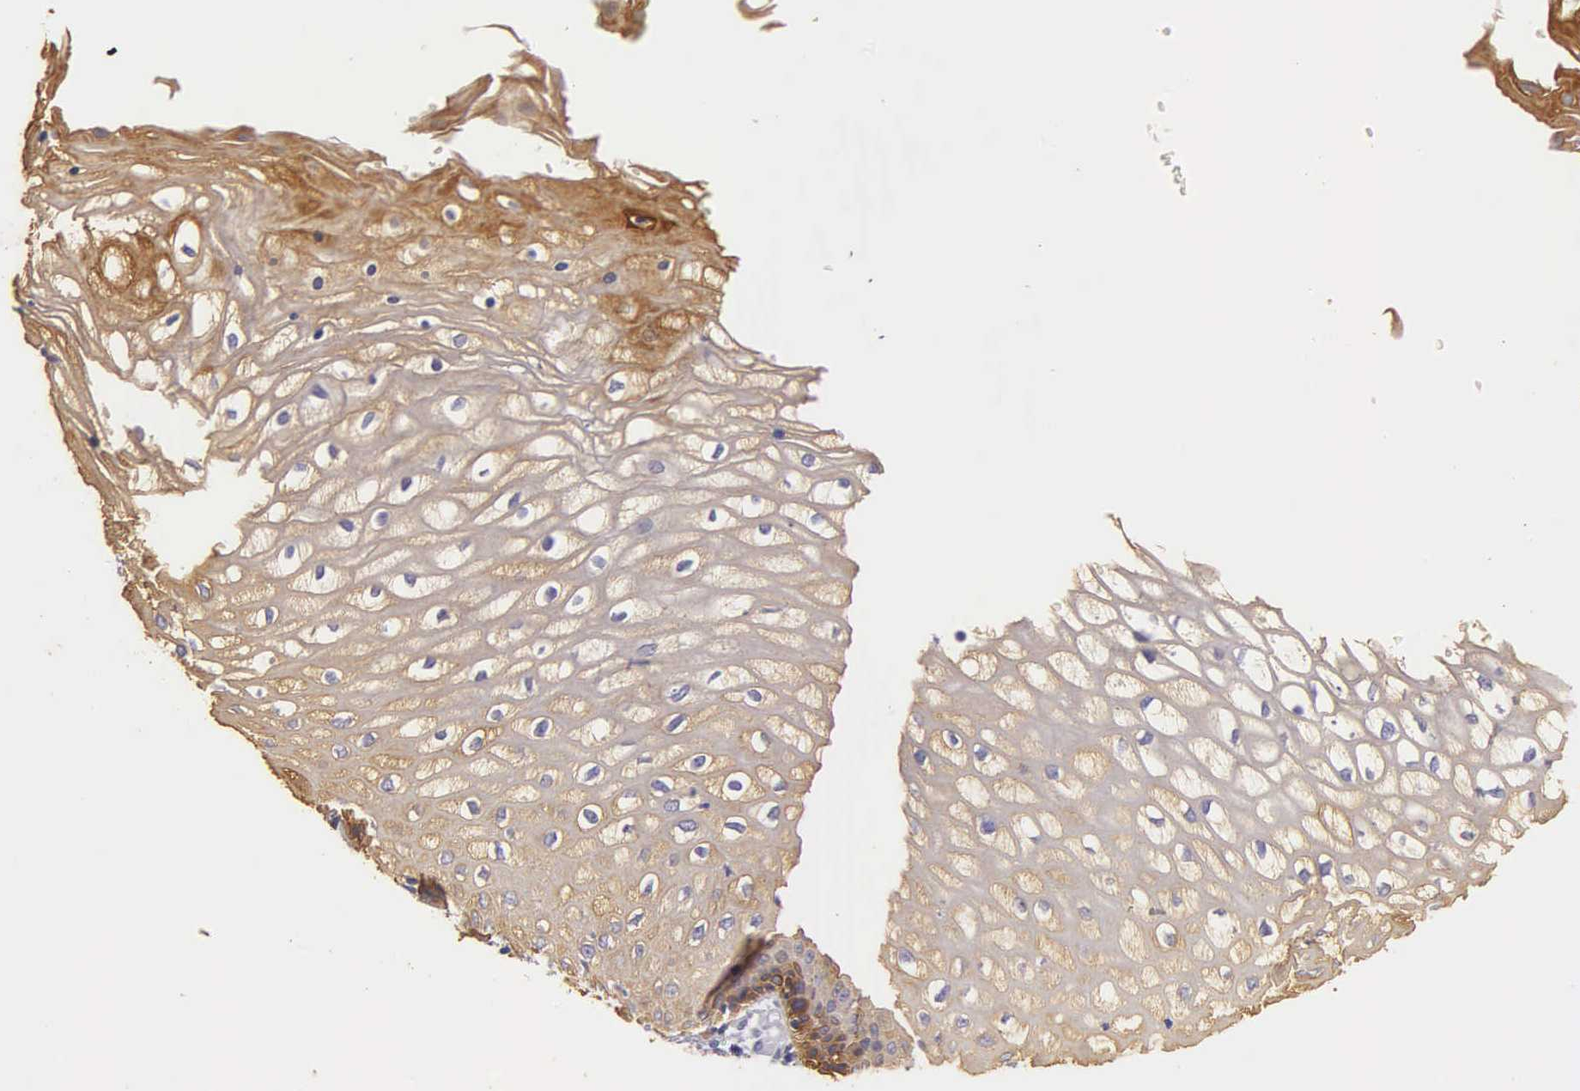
{"staining": {"intensity": "moderate", "quantity": ">75%", "location": "cytoplasmic/membranous"}, "tissue": "vagina", "cell_type": "Squamous epithelial cells", "image_type": "normal", "snomed": [{"axis": "morphology", "description": "Normal tissue, NOS"}, {"axis": "topography", "description": "Vagina"}], "caption": "Protein staining by immunohistochemistry (IHC) demonstrates moderate cytoplasmic/membranous staining in approximately >75% of squamous epithelial cells in benign vagina.", "gene": "KRT14", "patient": {"sex": "female", "age": 34}}